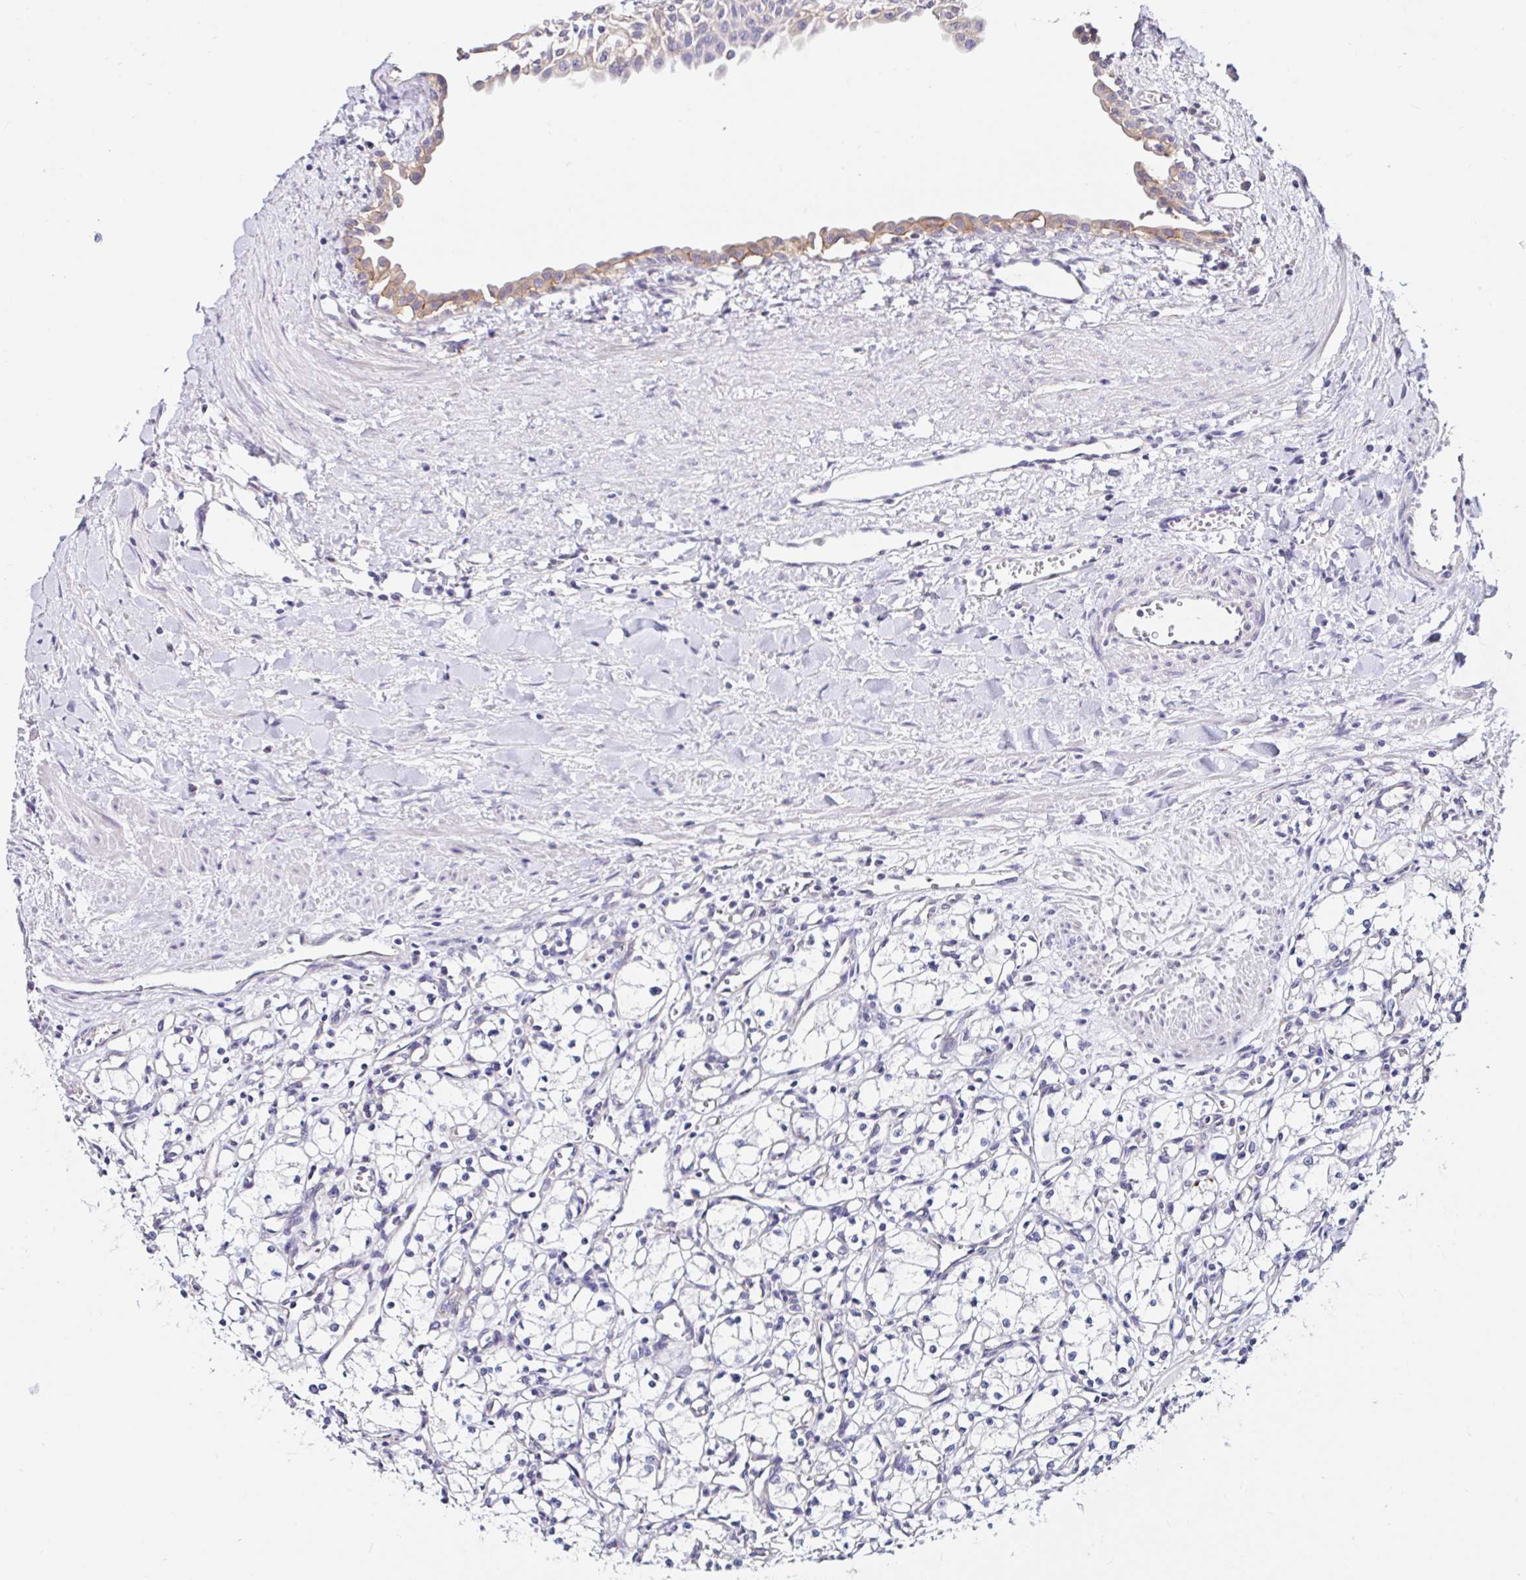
{"staining": {"intensity": "negative", "quantity": "none", "location": "none"}, "tissue": "renal cancer", "cell_type": "Tumor cells", "image_type": "cancer", "snomed": [{"axis": "morphology", "description": "Adenocarcinoma, NOS"}, {"axis": "topography", "description": "Kidney"}], "caption": "This is a image of IHC staining of adenocarcinoma (renal), which shows no expression in tumor cells.", "gene": "VSIG2", "patient": {"sex": "male", "age": 59}}